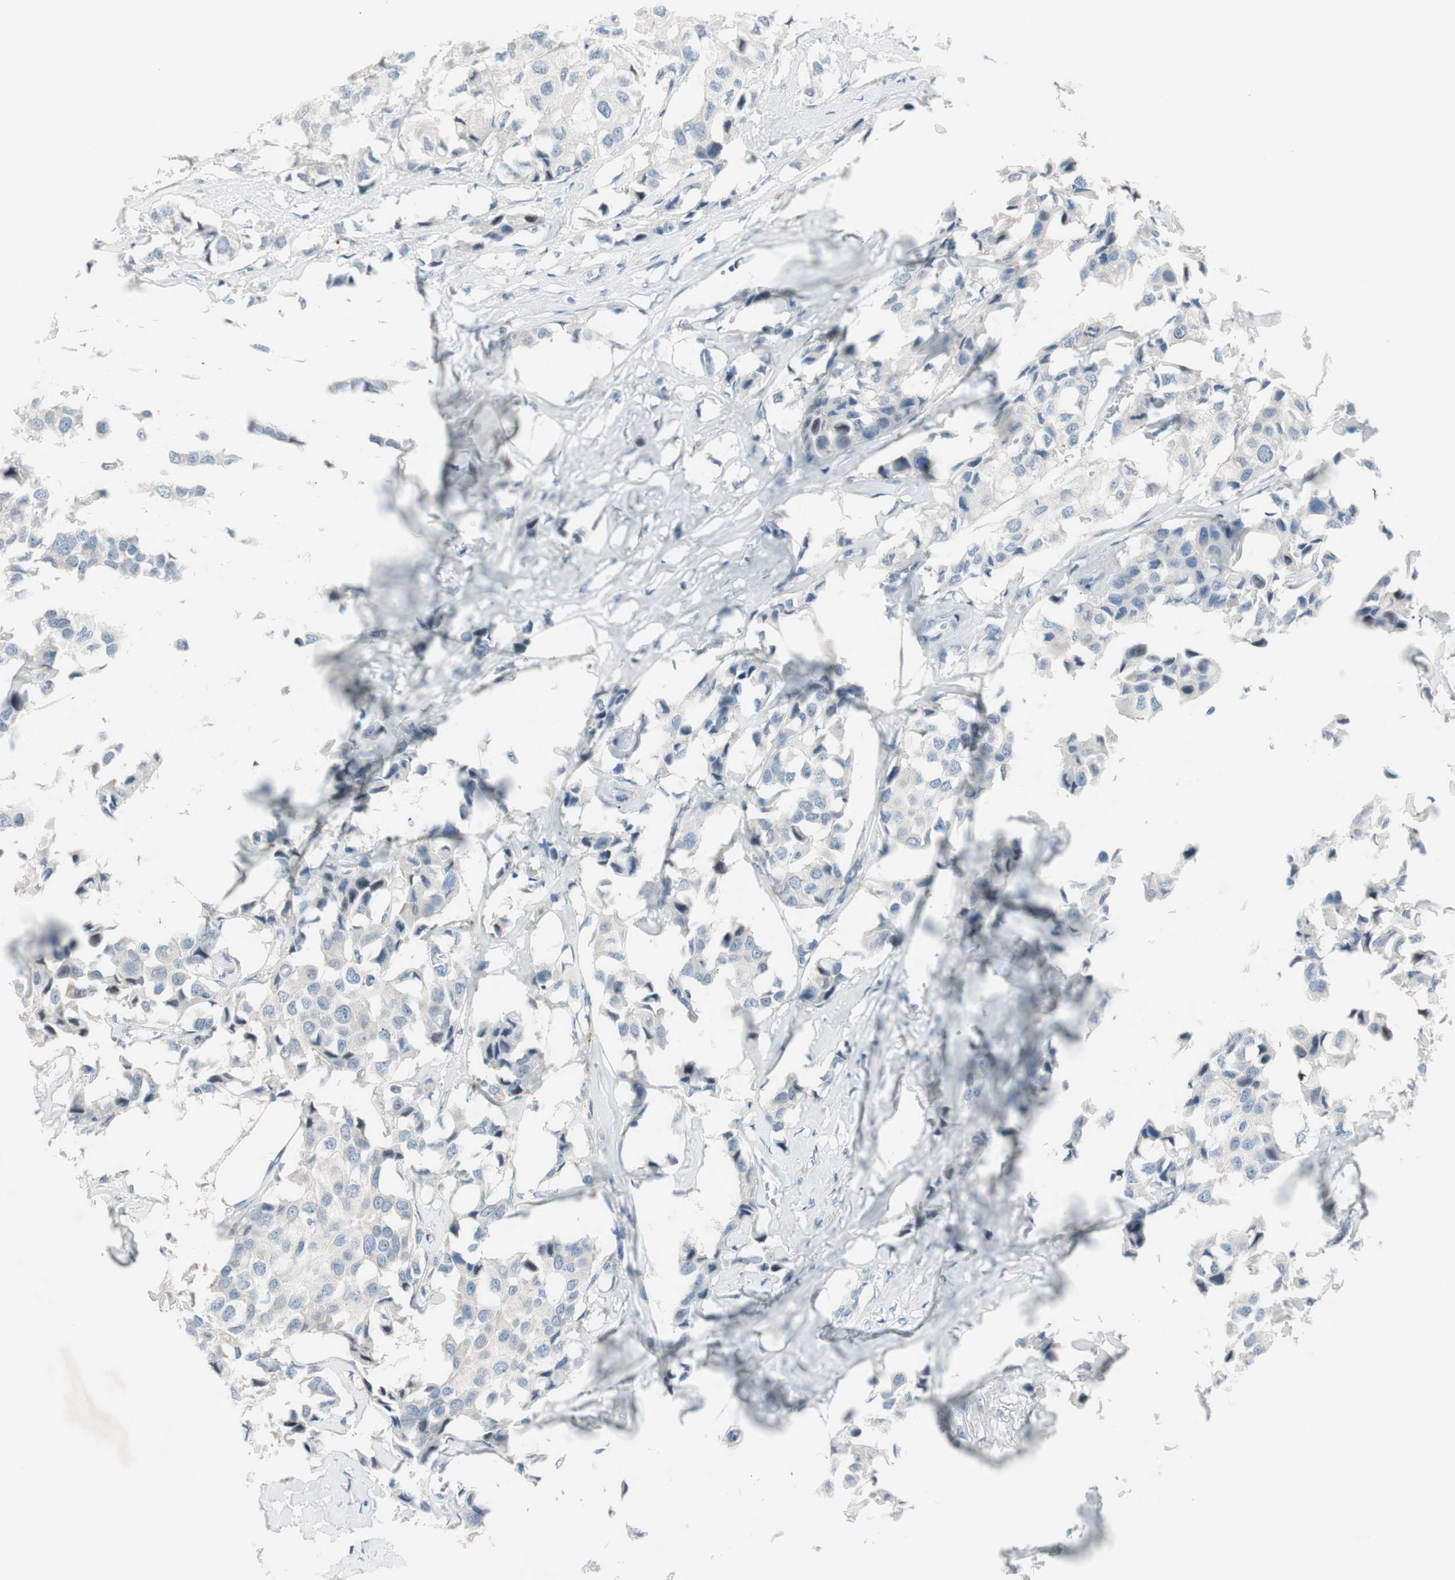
{"staining": {"intensity": "negative", "quantity": "none", "location": "none"}, "tissue": "breast cancer", "cell_type": "Tumor cells", "image_type": "cancer", "snomed": [{"axis": "morphology", "description": "Duct carcinoma"}, {"axis": "topography", "description": "Breast"}], "caption": "This is an immunohistochemistry (IHC) photomicrograph of breast cancer (intraductal carcinoma). There is no positivity in tumor cells.", "gene": "PRRG4", "patient": {"sex": "female", "age": 80}}